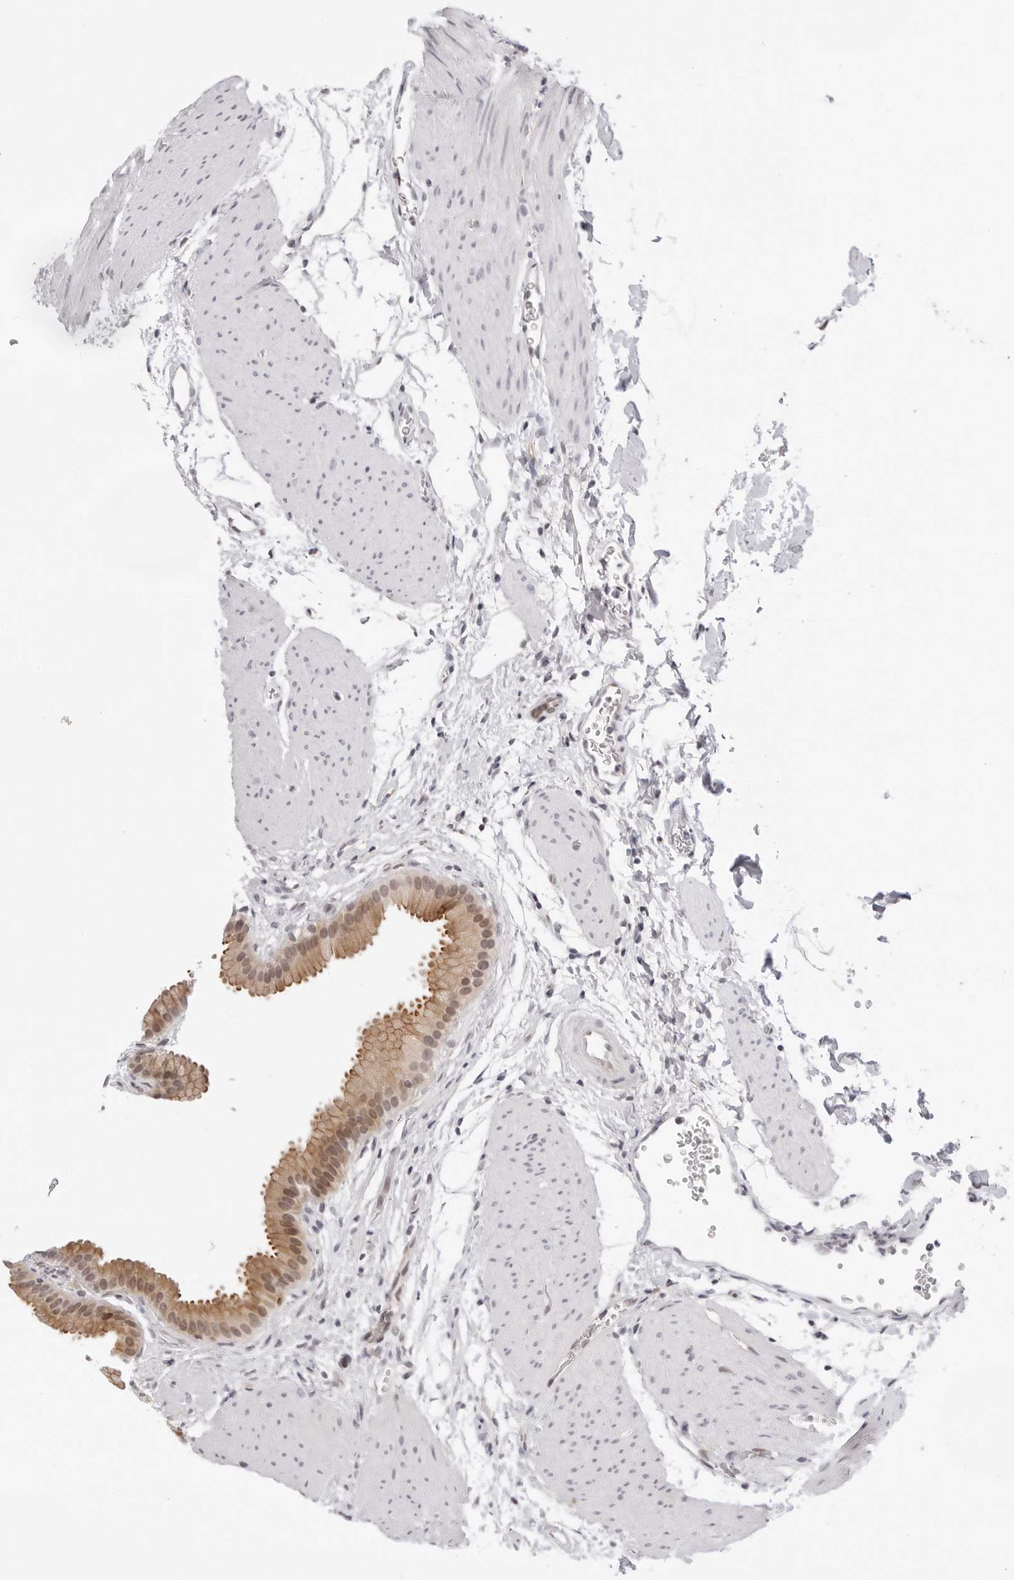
{"staining": {"intensity": "moderate", "quantity": ">75%", "location": "cytoplasmic/membranous"}, "tissue": "gallbladder", "cell_type": "Glandular cells", "image_type": "normal", "snomed": [{"axis": "morphology", "description": "Normal tissue, NOS"}, {"axis": "topography", "description": "Gallbladder"}], "caption": "A micrograph of human gallbladder stained for a protein exhibits moderate cytoplasmic/membranous brown staining in glandular cells. (Stains: DAB in brown, nuclei in blue, Microscopy: brightfield microscopy at high magnification).", "gene": "ITGB3BP", "patient": {"sex": "female", "age": 64}}